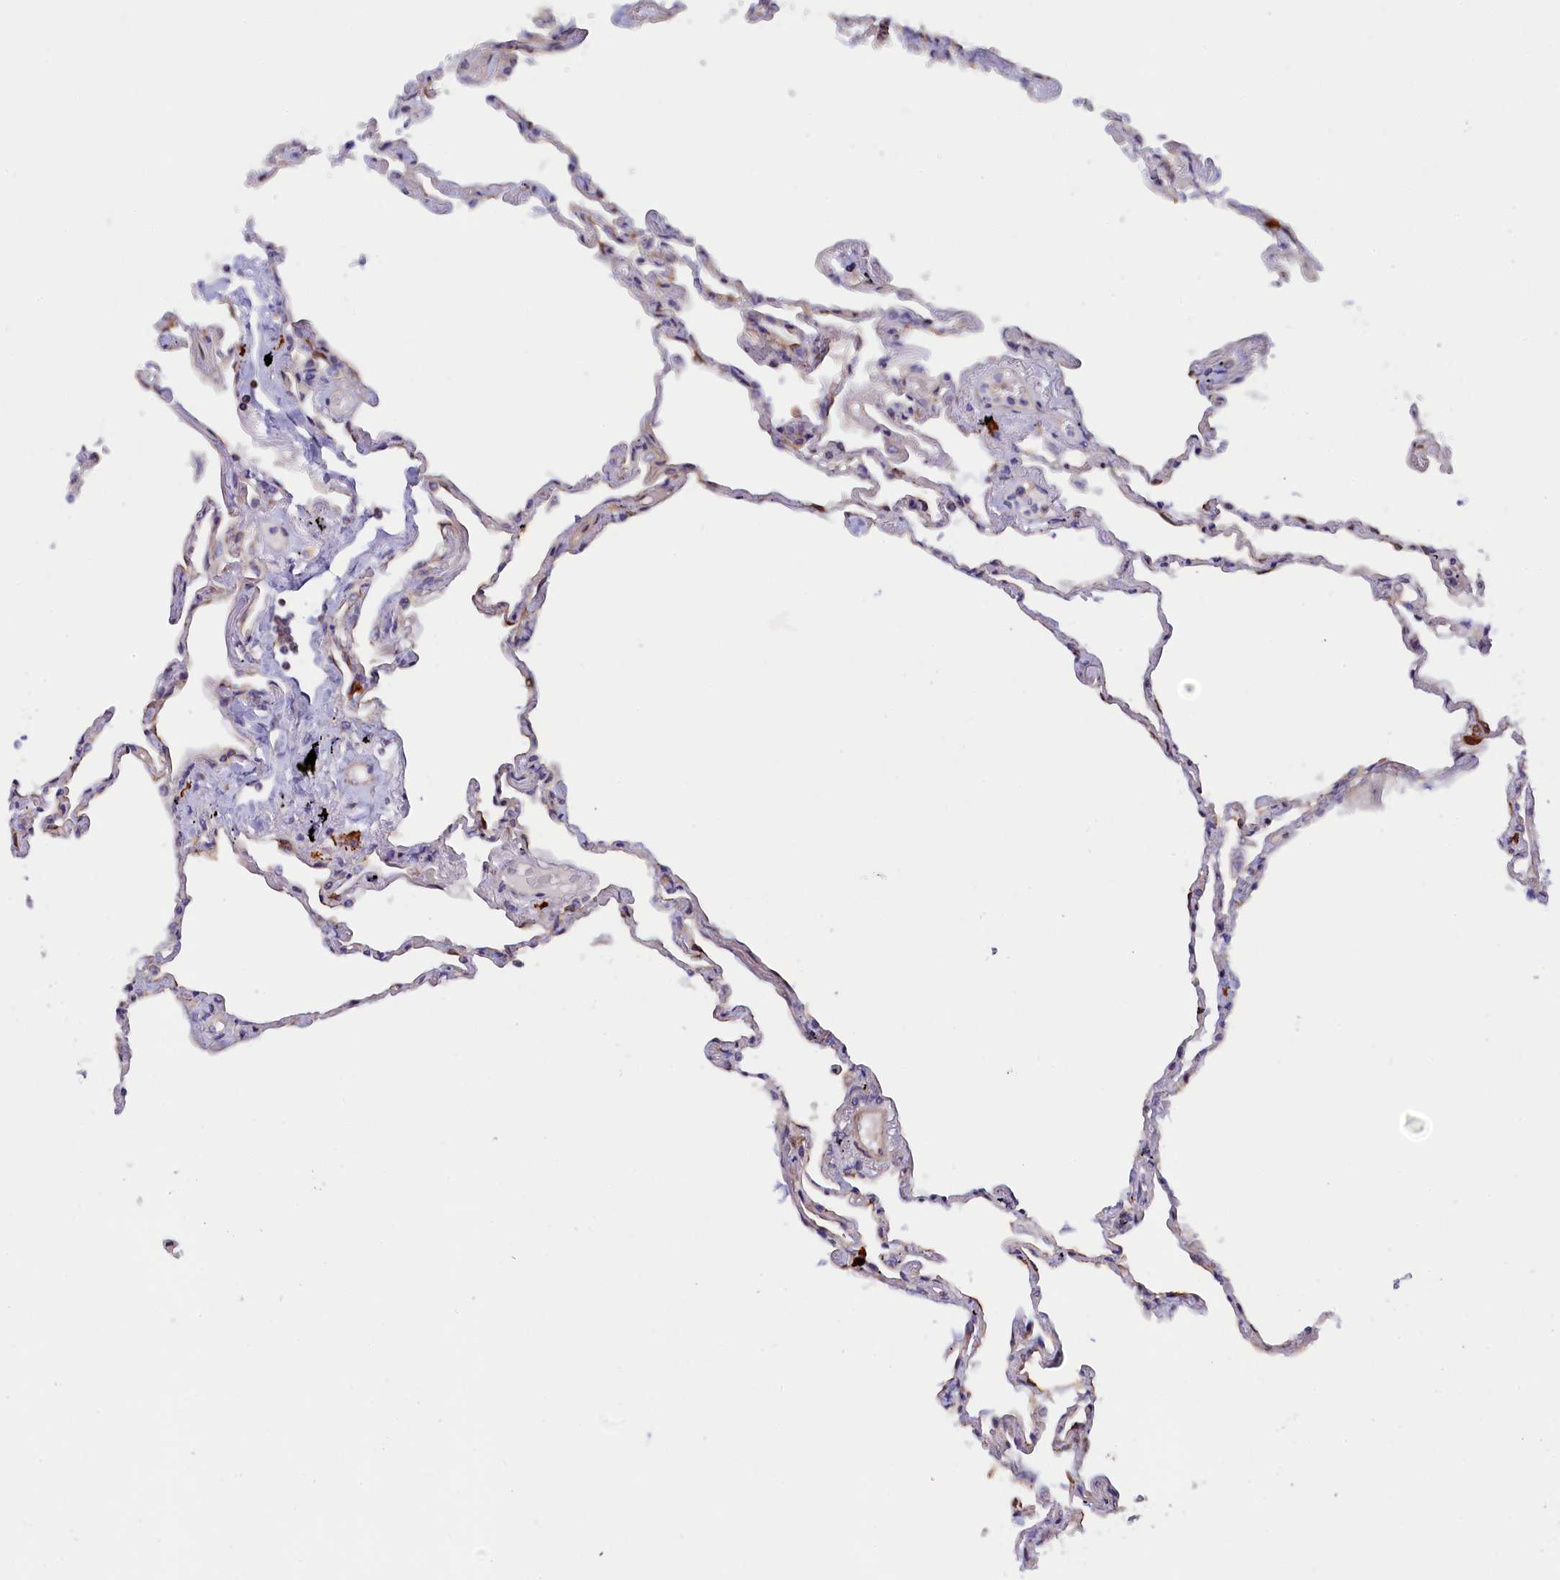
{"staining": {"intensity": "negative", "quantity": "none", "location": "none"}, "tissue": "lung", "cell_type": "Alveolar cells", "image_type": "normal", "snomed": [{"axis": "morphology", "description": "Normal tissue, NOS"}, {"axis": "topography", "description": "Lung"}], "caption": "High power microscopy image of an immunohistochemistry (IHC) histopathology image of benign lung, revealing no significant expression in alveolar cells. (DAB (3,3'-diaminobenzidine) immunohistochemistry, high magnification).", "gene": "JPT2", "patient": {"sex": "female", "age": 67}}